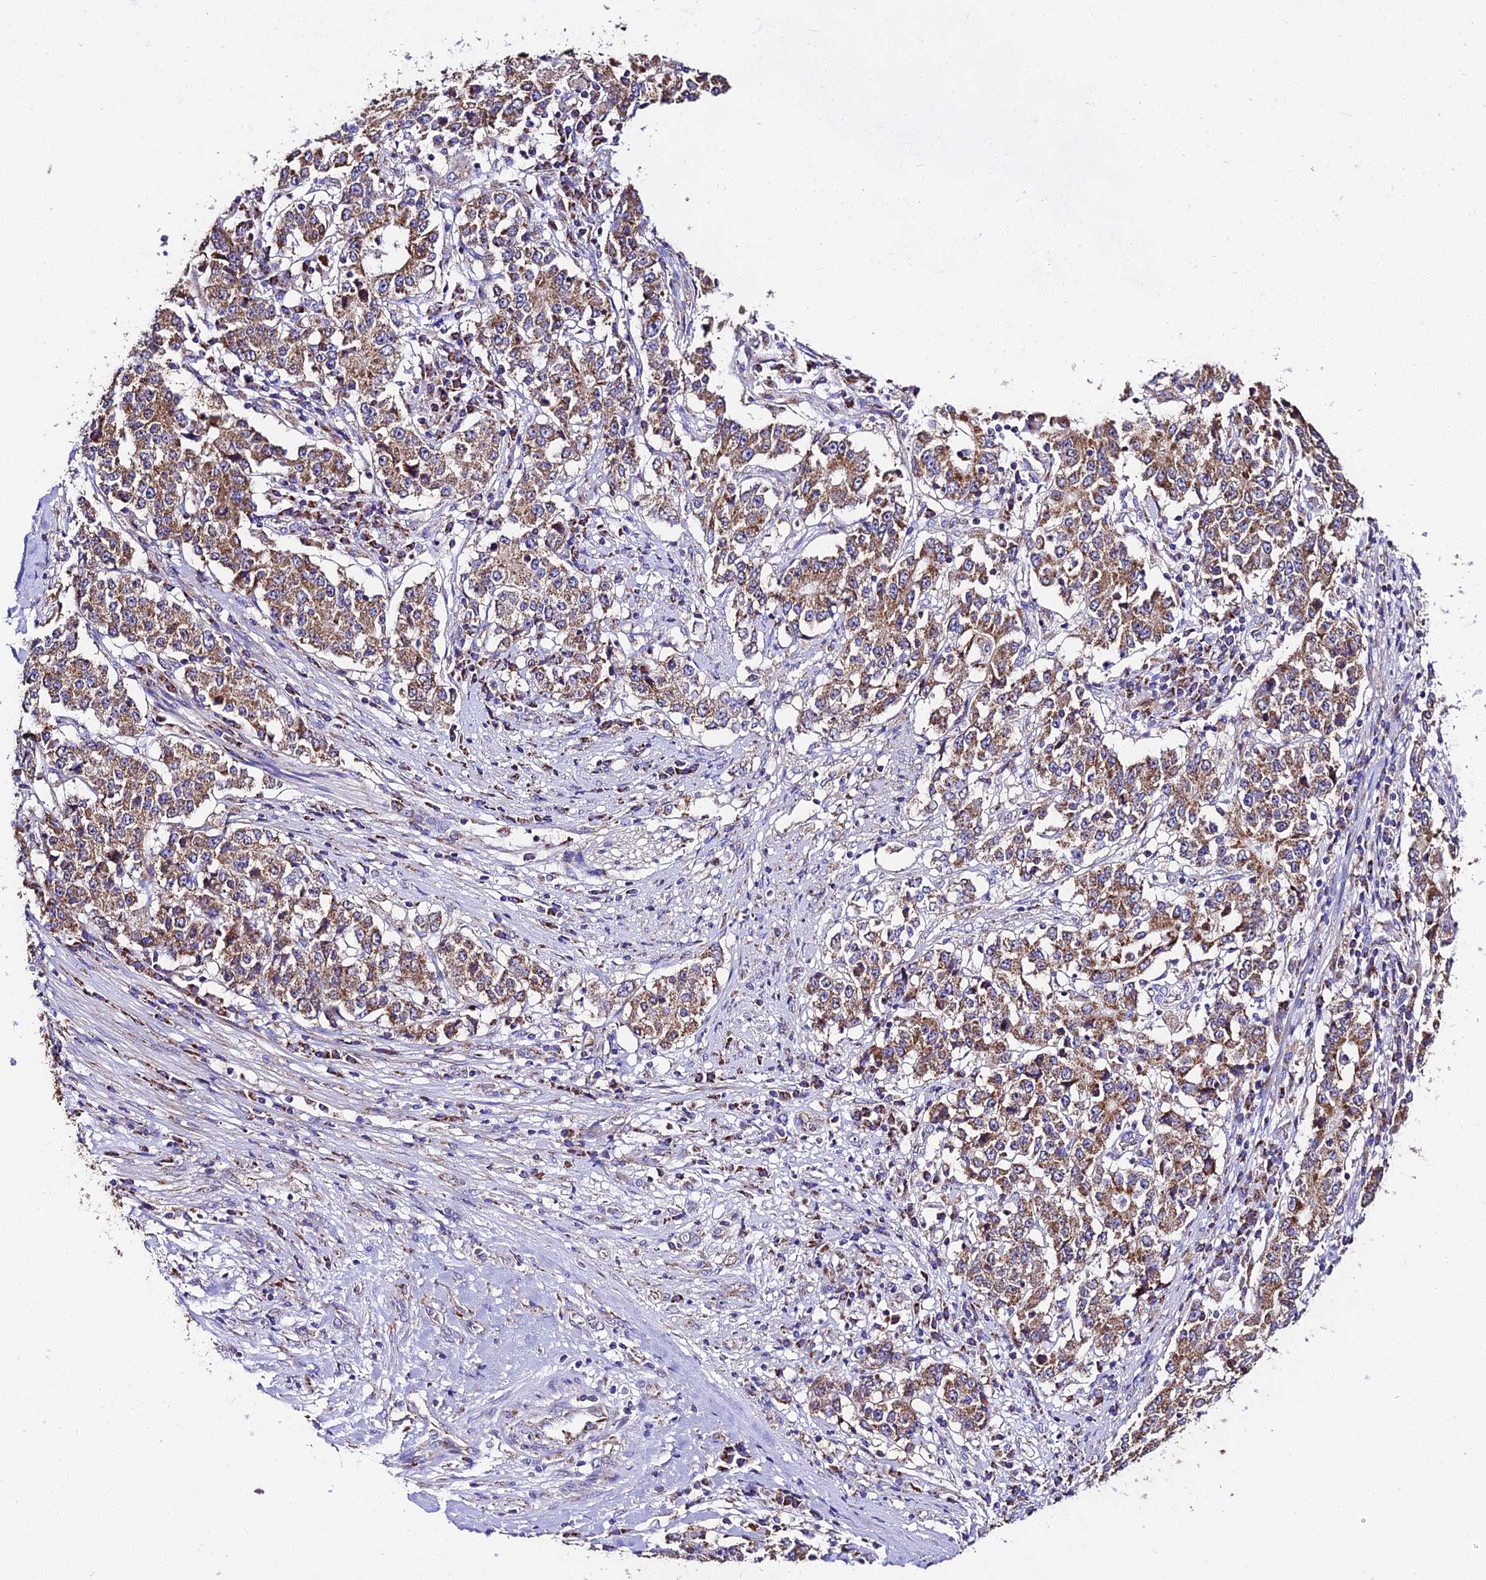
{"staining": {"intensity": "moderate", "quantity": ">75%", "location": "cytoplasmic/membranous"}, "tissue": "stomach cancer", "cell_type": "Tumor cells", "image_type": "cancer", "snomed": [{"axis": "morphology", "description": "Adenocarcinoma, NOS"}, {"axis": "topography", "description": "Stomach"}], "caption": "The photomicrograph shows immunohistochemical staining of adenocarcinoma (stomach). There is moderate cytoplasmic/membranous staining is seen in approximately >75% of tumor cells. (DAB = brown stain, brightfield microscopy at high magnification).", "gene": "OCIAD1", "patient": {"sex": "male", "age": 59}}